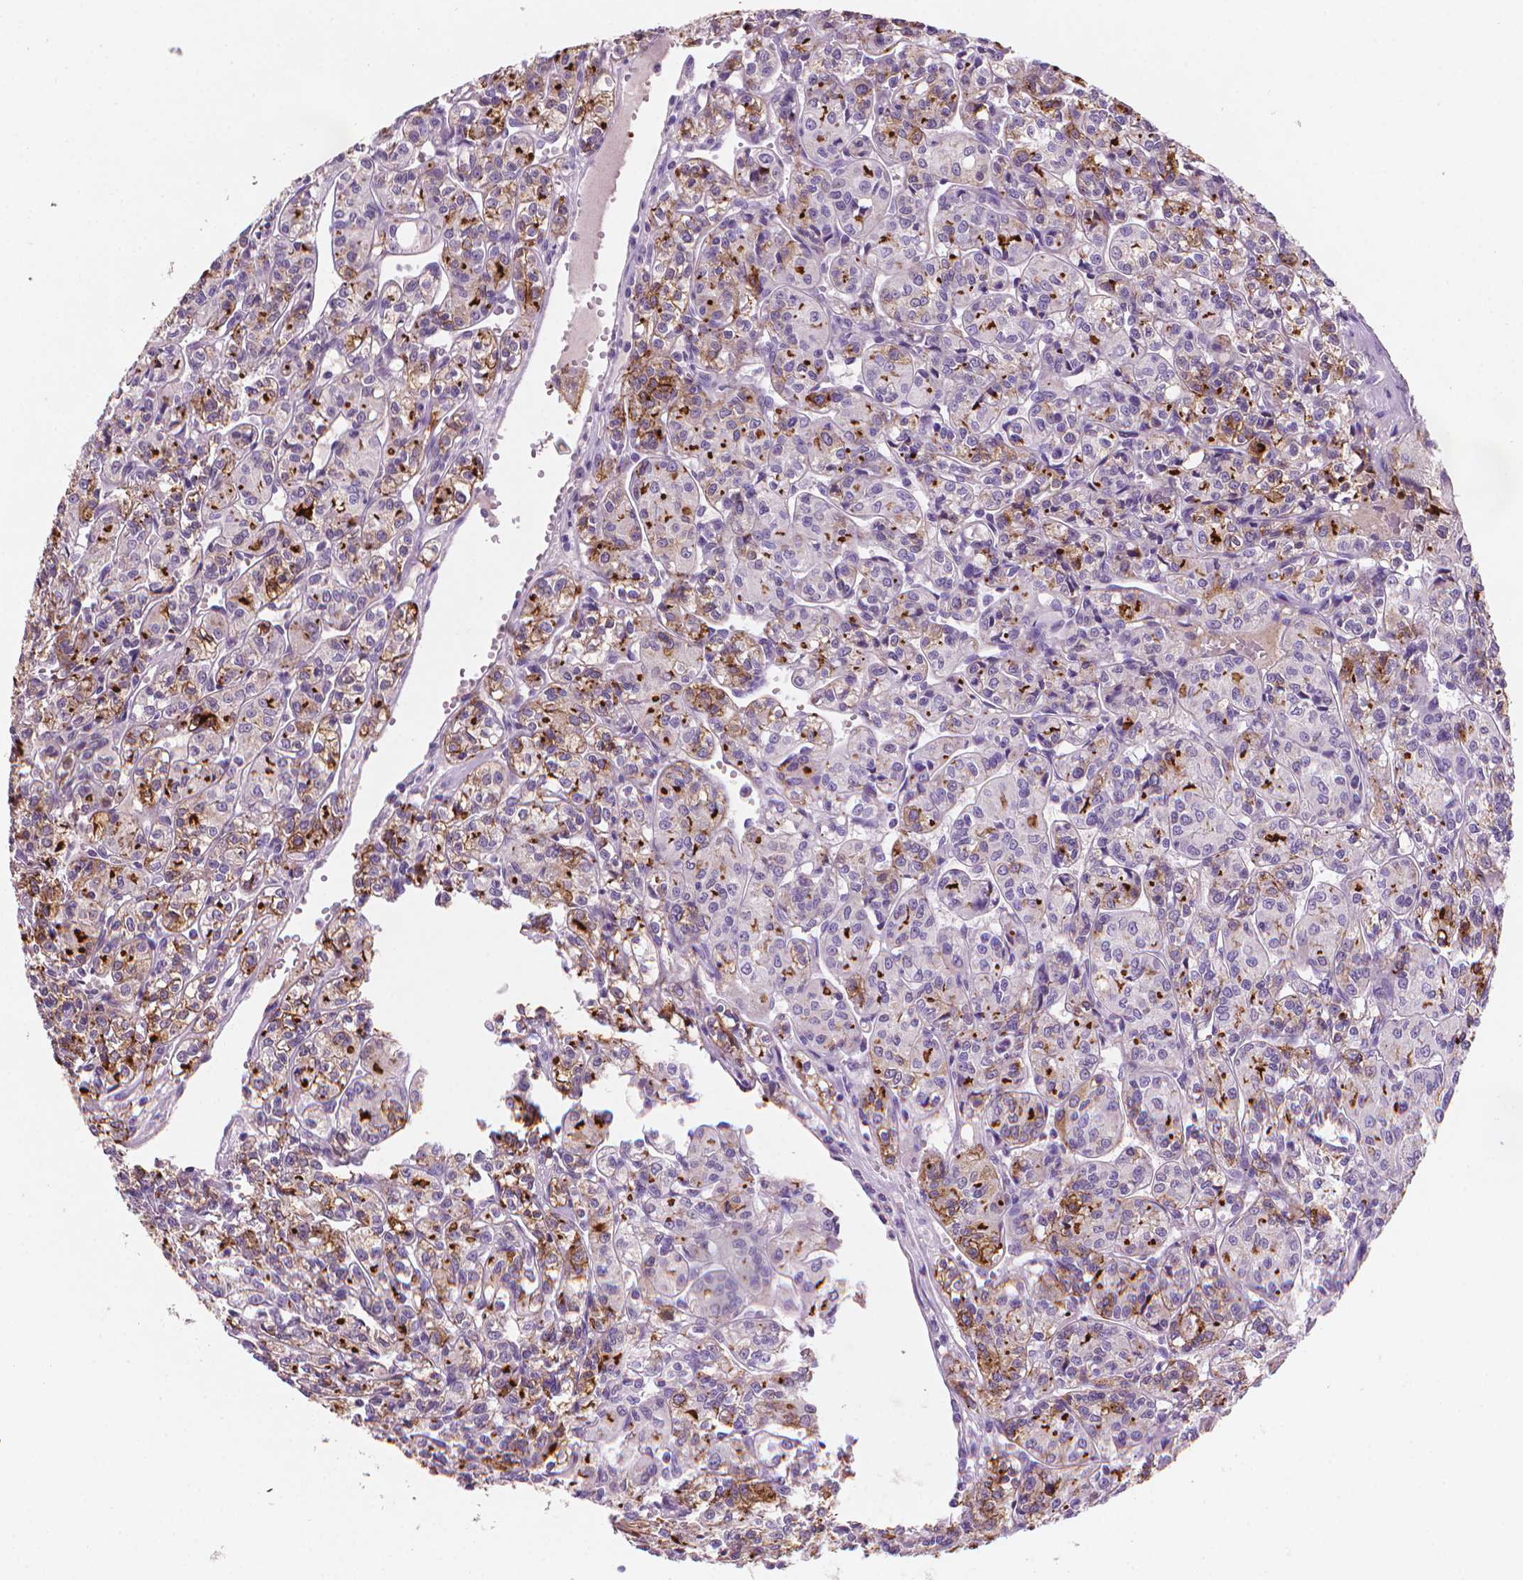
{"staining": {"intensity": "strong", "quantity": "25%-75%", "location": "cytoplasmic/membranous"}, "tissue": "renal cancer", "cell_type": "Tumor cells", "image_type": "cancer", "snomed": [{"axis": "morphology", "description": "Adenocarcinoma, NOS"}, {"axis": "topography", "description": "Kidney"}], "caption": "Protein expression analysis of human adenocarcinoma (renal) reveals strong cytoplasmic/membranous staining in about 25%-75% of tumor cells.", "gene": "MUC1", "patient": {"sex": "male", "age": 36}}